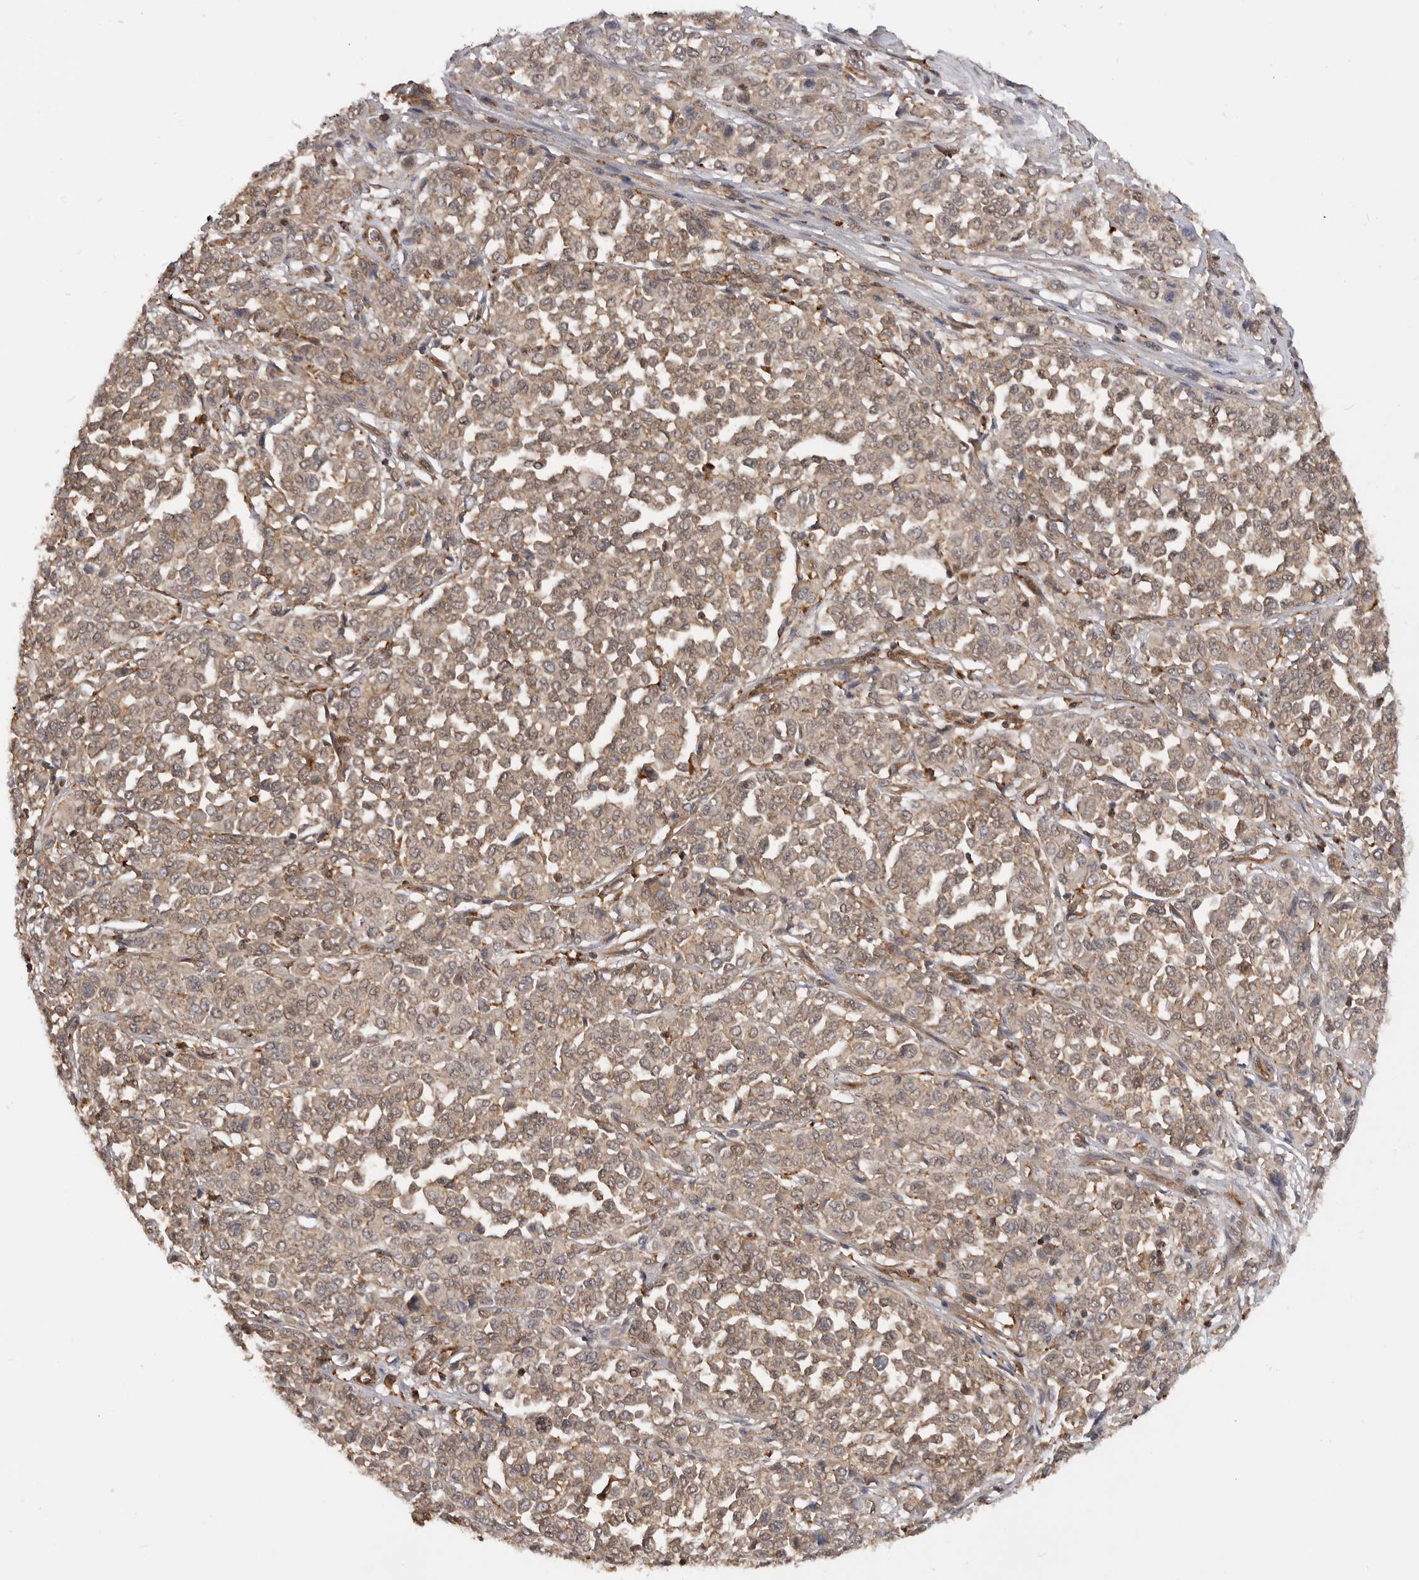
{"staining": {"intensity": "weak", "quantity": ">75%", "location": "cytoplasmic/membranous,nuclear"}, "tissue": "melanoma", "cell_type": "Tumor cells", "image_type": "cancer", "snomed": [{"axis": "morphology", "description": "Malignant melanoma, Metastatic site"}, {"axis": "topography", "description": "Pancreas"}], "caption": "Immunohistochemical staining of human malignant melanoma (metastatic site) displays low levels of weak cytoplasmic/membranous and nuclear protein expression in approximately >75% of tumor cells.", "gene": "TRIM56", "patient": {"sex": "female", "age": 30}}